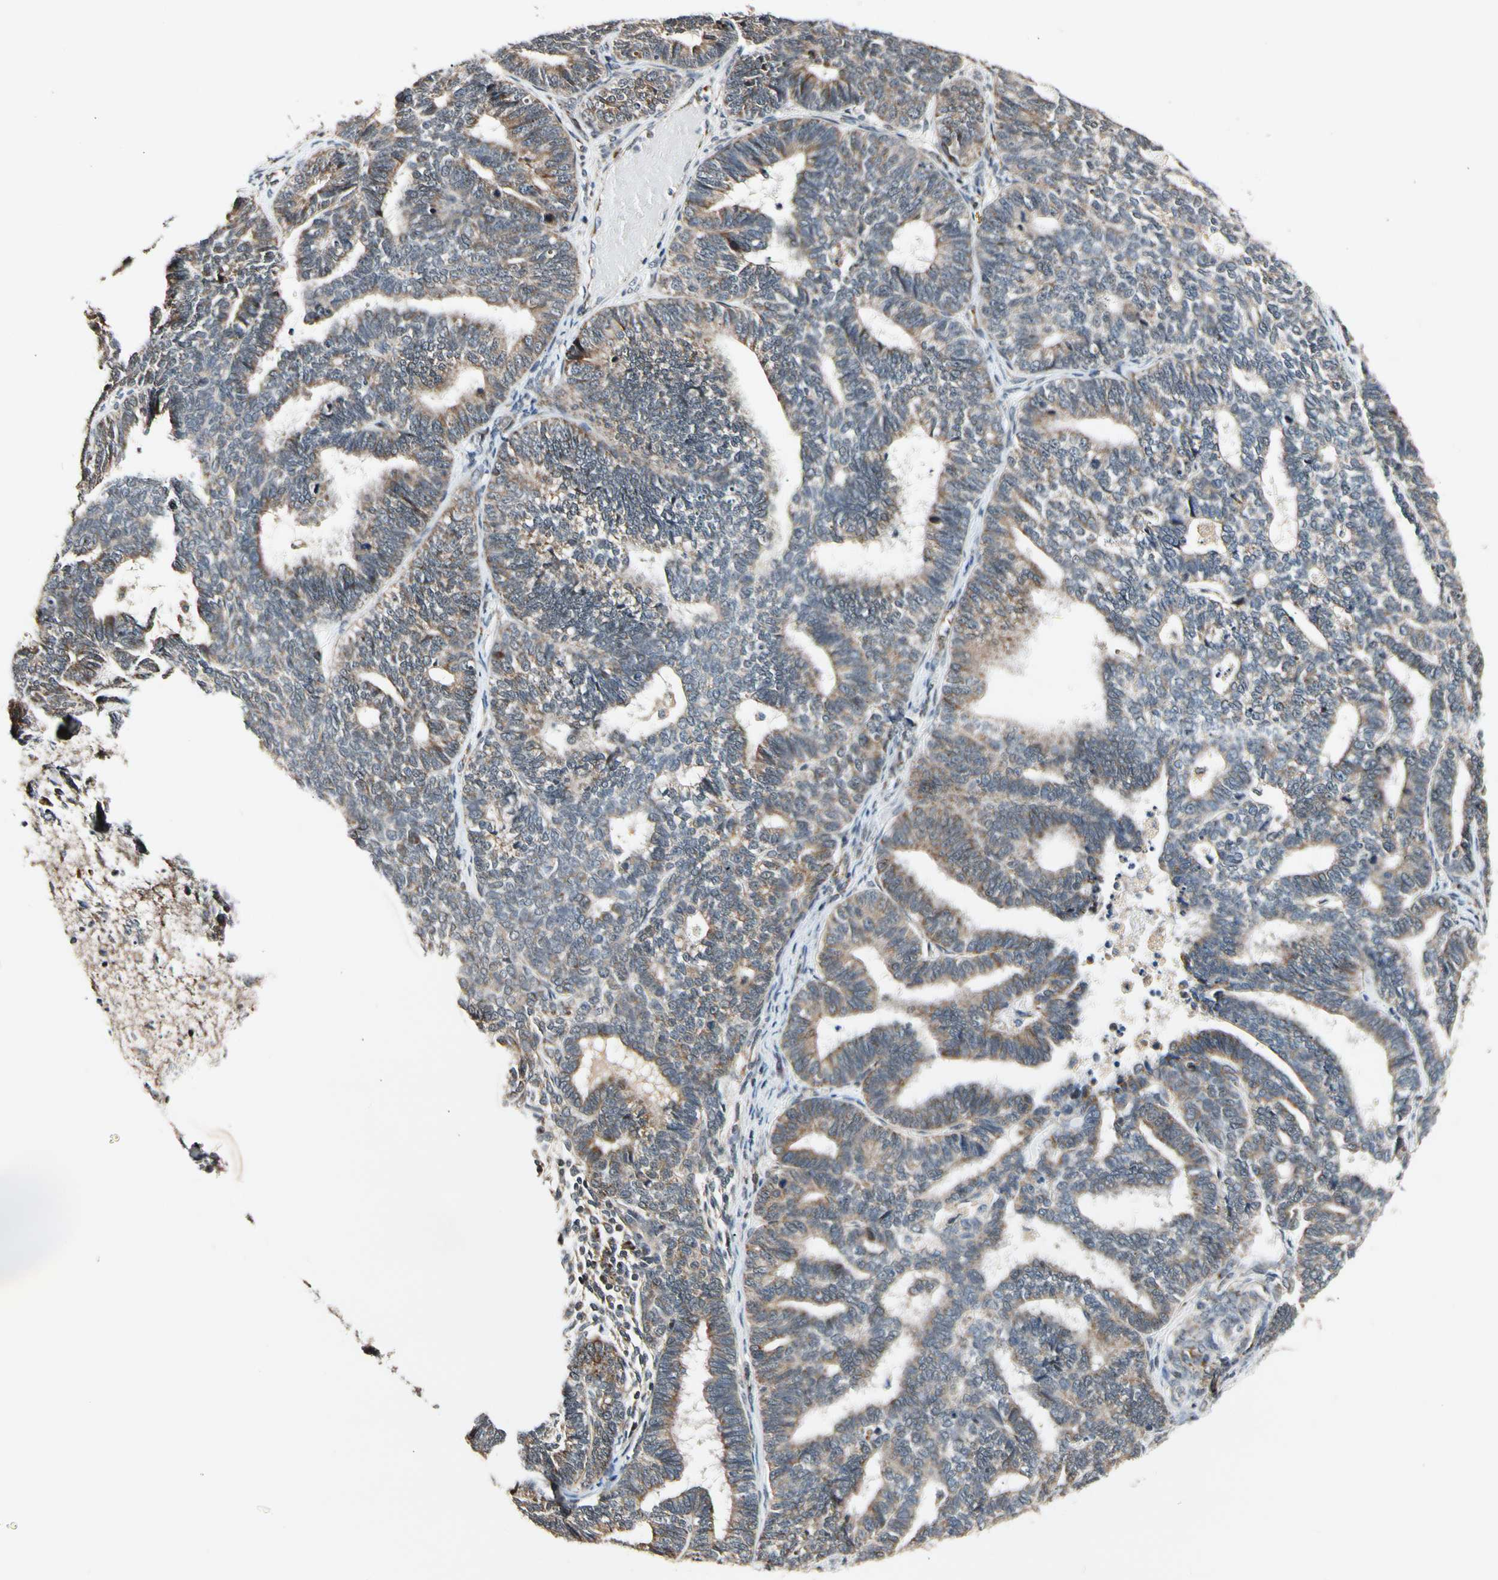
{"staining": {"intensity": "moderate", "quantity": "25%-75%", "location": "cytoplasmic/membranous"}, "tissue": "endometrial cancer", "cell_type": "Tumor cells", "image_type": "cancer", "snomed": [{"axis": "morphology", "description": "Adenocarcinoma, NOS"}, {"axis": "topography", "description": "Endometrium"}], "caption": "Immunohistochemical staining of human endometrial adenocarcinoma shows moderate cytoplasmic/membranous protein expression in about 25%-75% of tumor cells.", "gene": "KHDC4", "patient": {"sex": "female", "age": 70}}